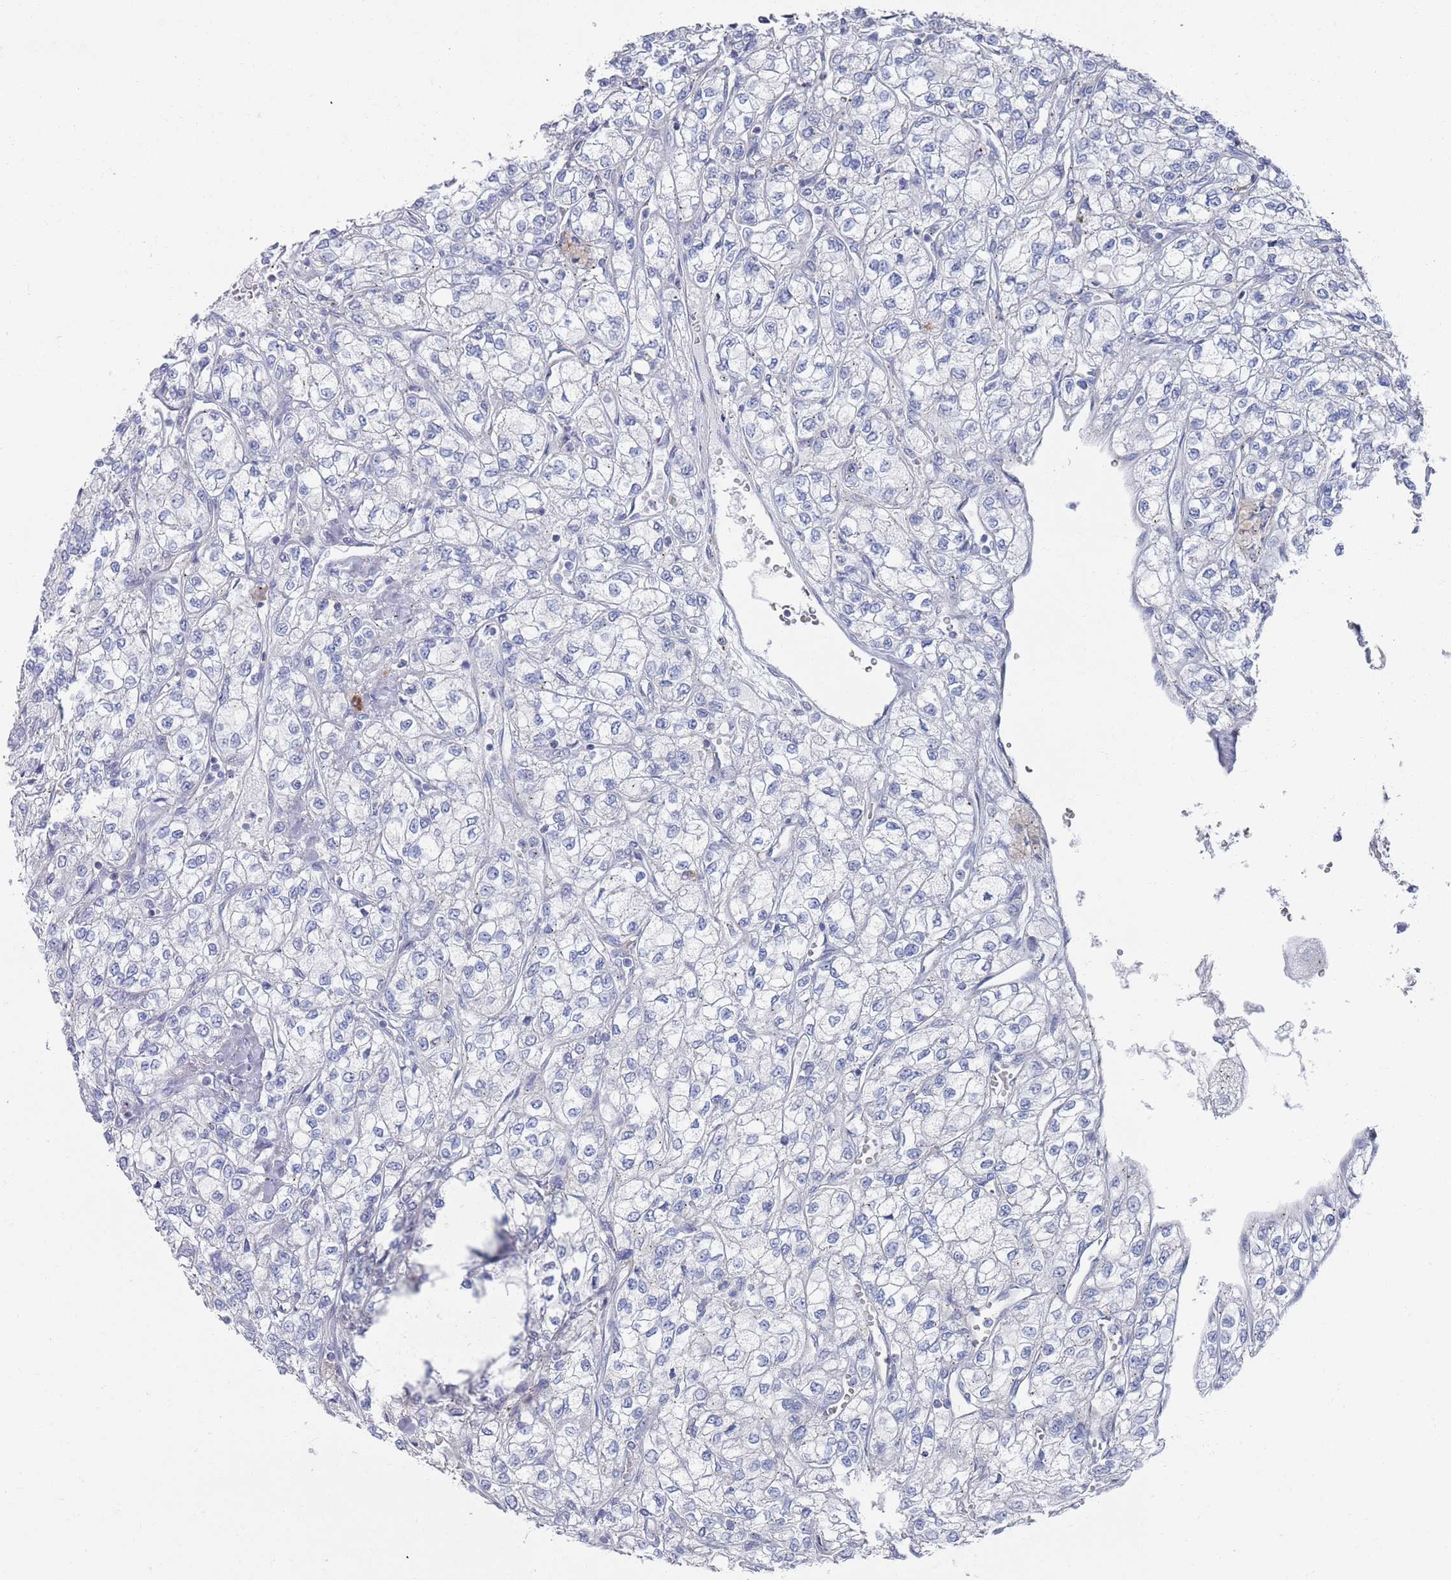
{"staining": {"intensity": "negative", "quantity": "none", "location": "none"}, "tissue": "renal cancer", "cell_type": "Tumor cells", "image_type": "cancer", "snomed": [{"axis": "morphology", "description": "Adenocarcinoma, NOS"}, {"axis": "topography", "description": "Kidney"}], "caption": "Protein analysis of renal cancer shows no significant expression in tumor cells.", "gene": "MAT1A", "patient": {"sex": "male", "age": 80}}